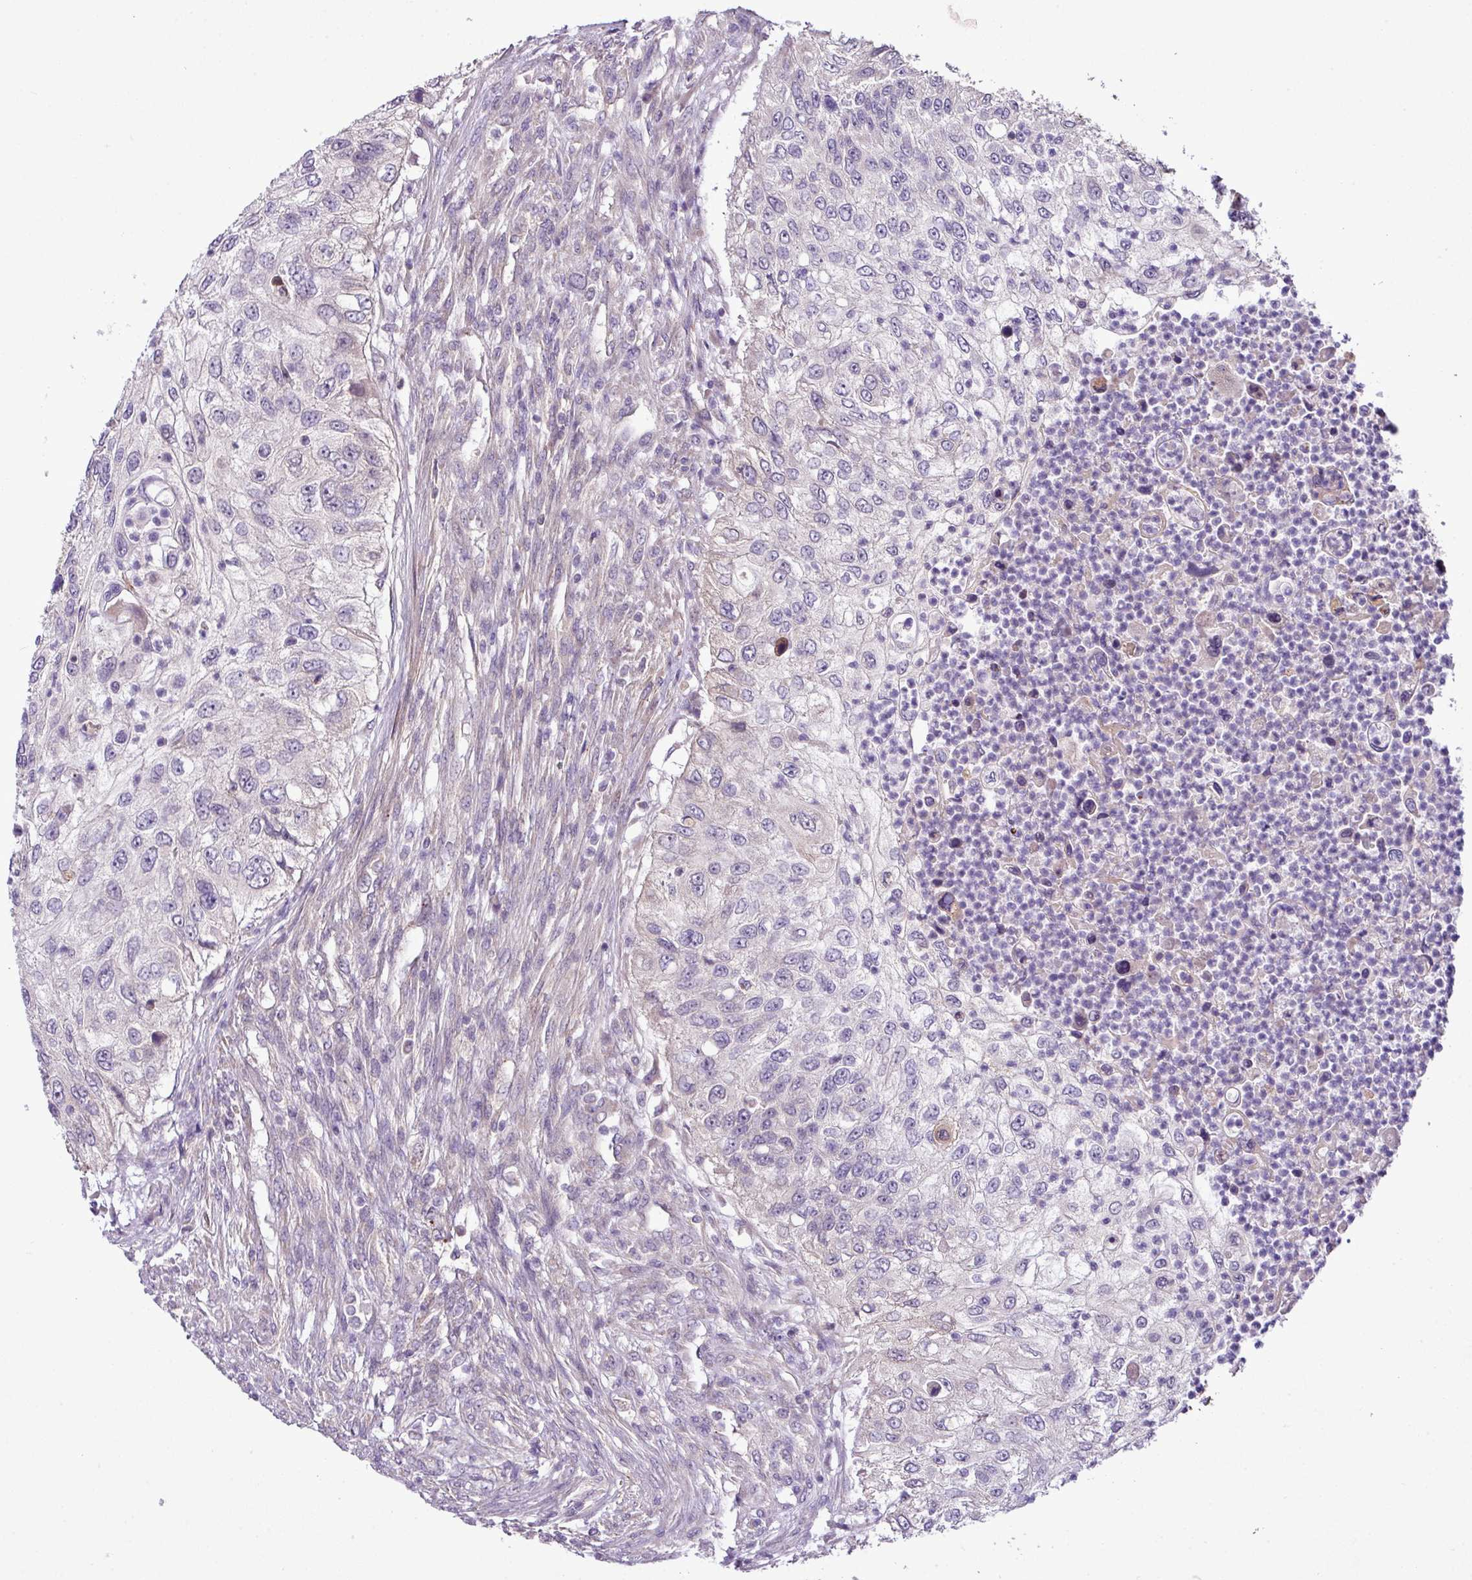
{"staining": {"intensity": "moderate", "quantity": "<25%", "location": "cytoplasmic/membranous"}, "tissue": "urothelial cancer", "cell_type": "Tumor cells", "image_type": "cancer", "snomed": [{"axis": "morphology", "description": "Urothelial carcinoma, High grade"}, {"axis": "topography", "description": "Urinary bladder"}], "caption": "Moderate cytoplasmic/membranous expression is present in about <25% of tumor cells in urothelial cancer.", "gene": "XIAP", "patient": {"sex": "female", "age": 60}}